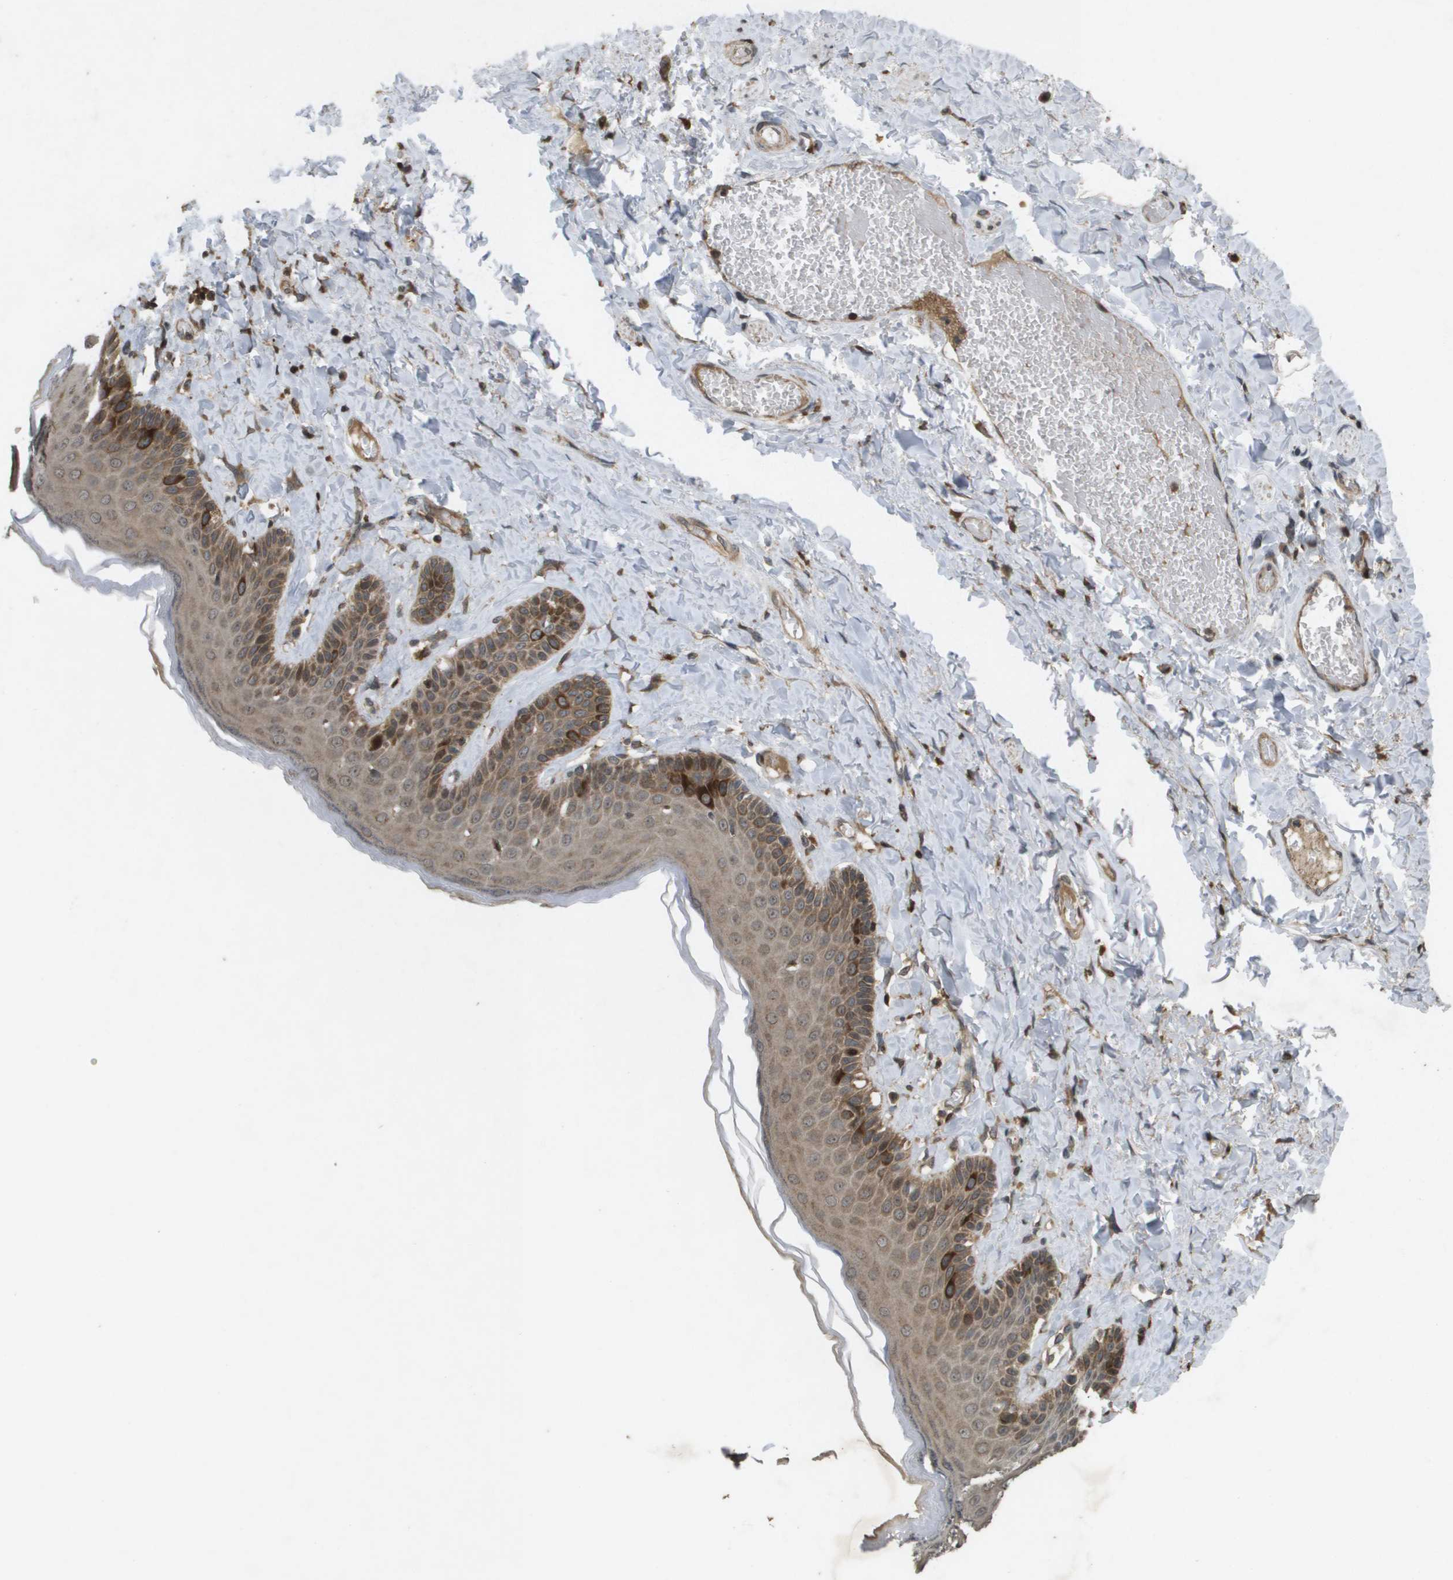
{"staining": {"intensity": "strong", "quantity": "25%-75%", "location": "cytoplasmic/membranous,nuclear"}, "tissue": "skin", "cell_type": "Epidermal cells", "image_type": "normal", "snomed": [{"axis": "morphology", "description": "Normal tissue, NOS"}, {"axis": "topography", "description": "Anal"}], "caption": "Protein staining of unremarkable skin displays strong cytoplasmic/membranous,nuclear positivity in approximately 25%-75% of epidermal cells.", "gene": "KIF11", "patient": {"sex": "male", "age": 69}}